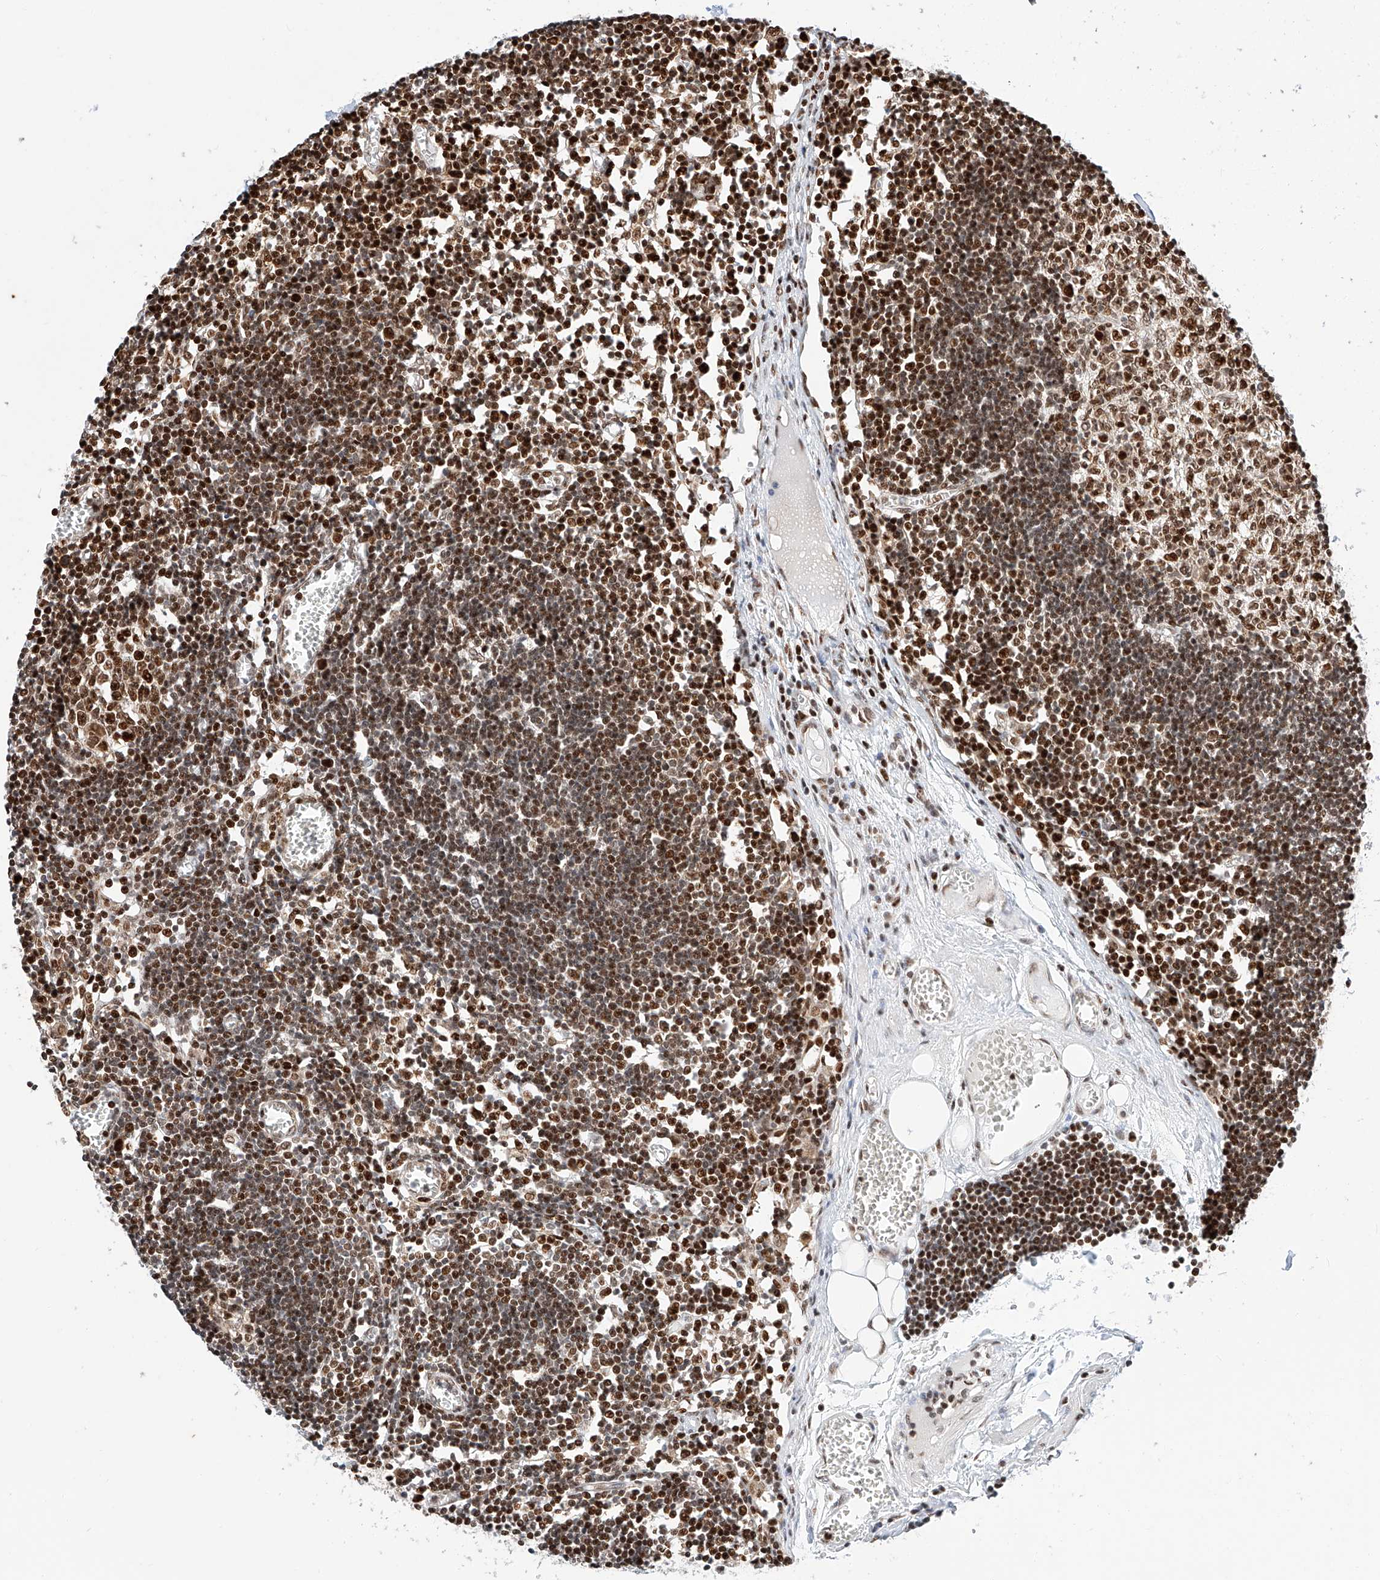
{"staining": {"intensity": "strong", "quantity": "25%-75%", "location": "nuclear"}, "tissue": "lymph node", "cell_type": "Germinal center cells", "image_type": "normal", "snomed": [{"axis": "morphology", "description": "Normal tissue, NOS"}, {"axis": "topography", "description": "Lymph node"}], "caption": "Protein staining of benign lymph node reveals strong nuclear staining in approximately 25%-75% of germinal center cells. (brown staining indicates protein expression, while blue staining denotes nuclei).", "gene": "HDAC9", "patient": {"sex": "female", "age": 11}}